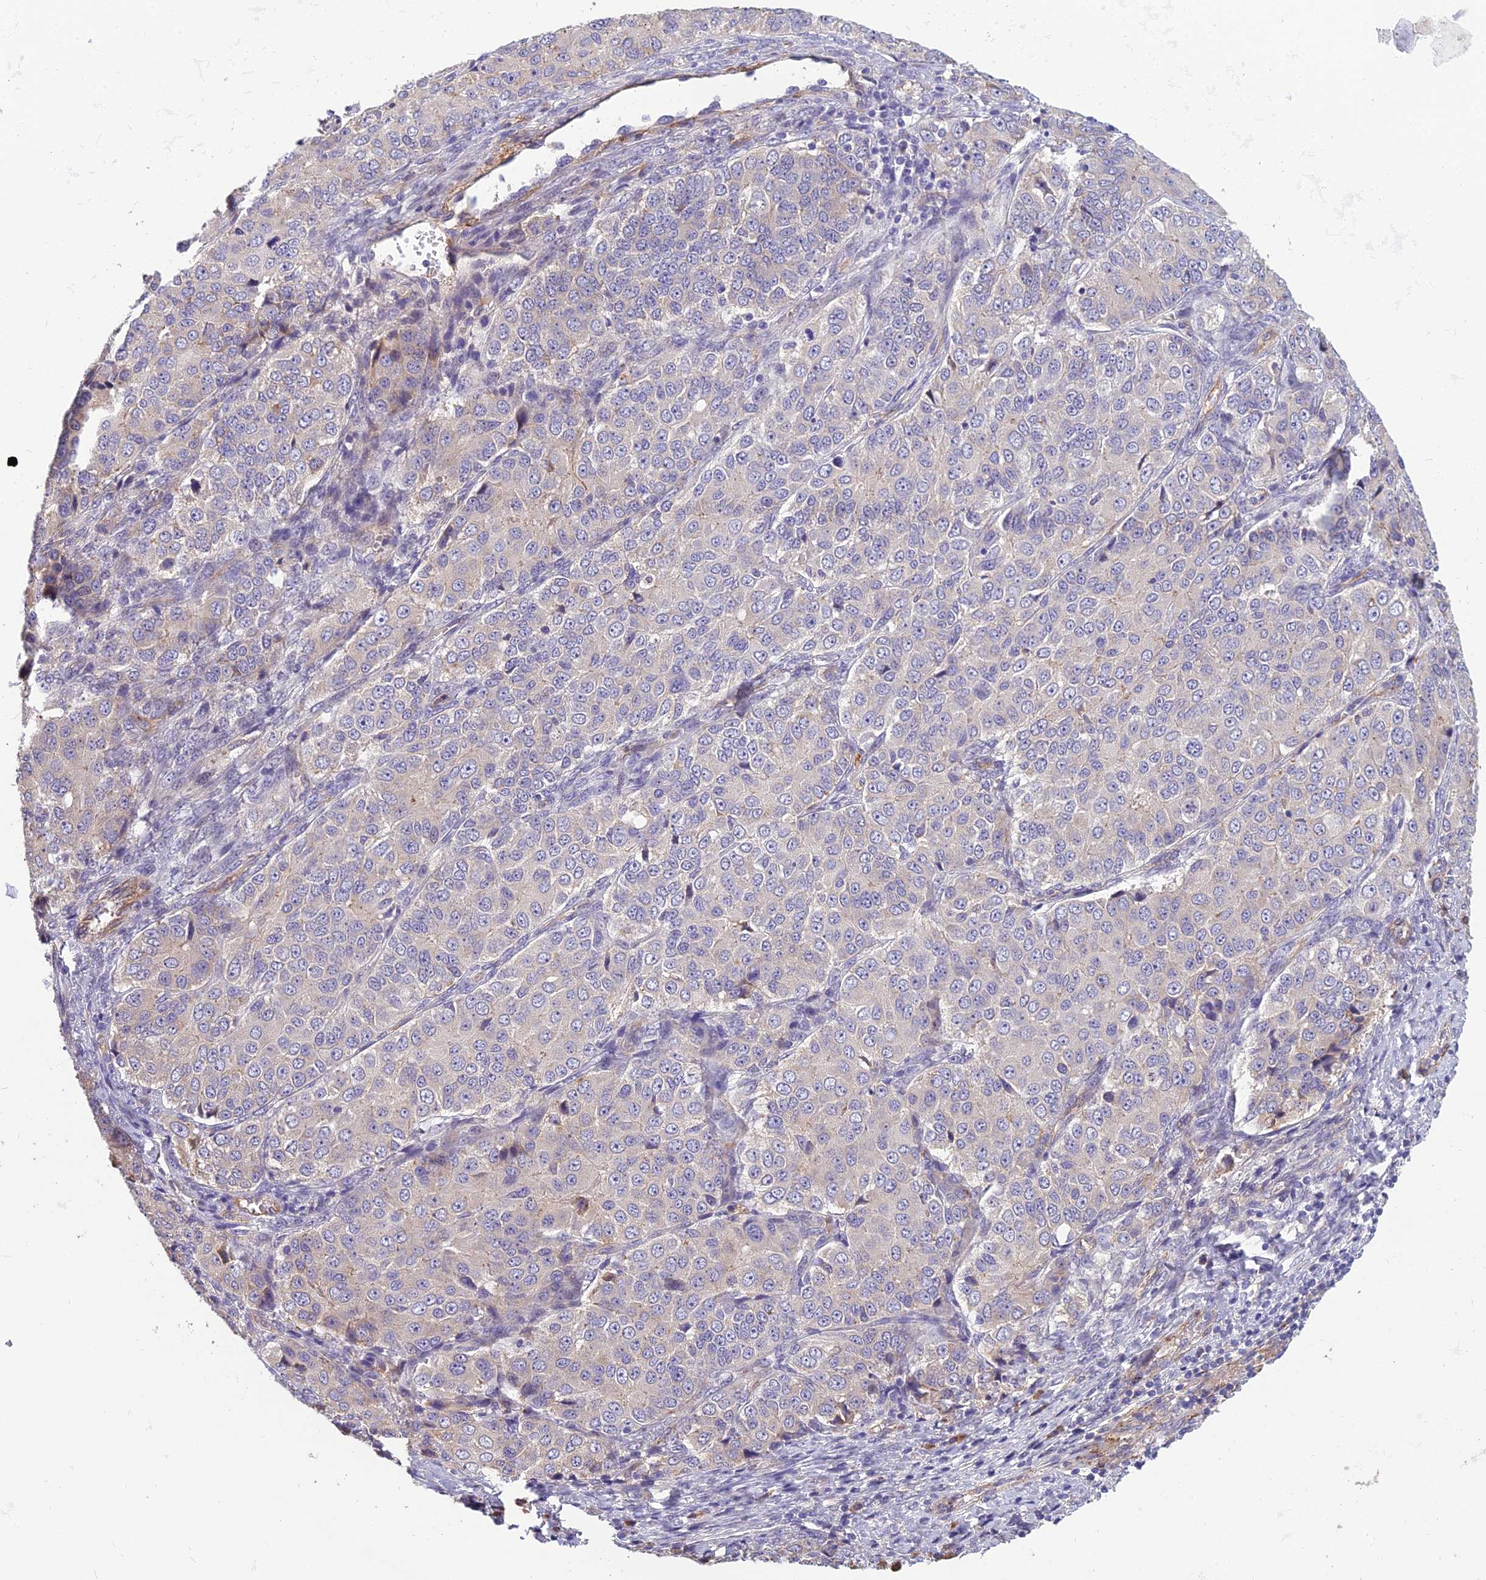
{"staining": {"intensity": "weak", "quantity": "<25%", "location": "cytoplasmic/membranous"}, "tissue": "ovarian cancer", "cell_type": "Tumor cells", "image_type": "cancer", "snomed": [{"axis": "morphology", "description": "Carcinoma, endometroid"}, {"axis": "topography", "description": "Ovary"}], "caption": "DAB immunohistochemical staining of human ovarian endometroid carcinoma shows no significant positivity in tumor cells.", "gene": "TSPAN15", "patient": {"sex": "female", "age": 51}}